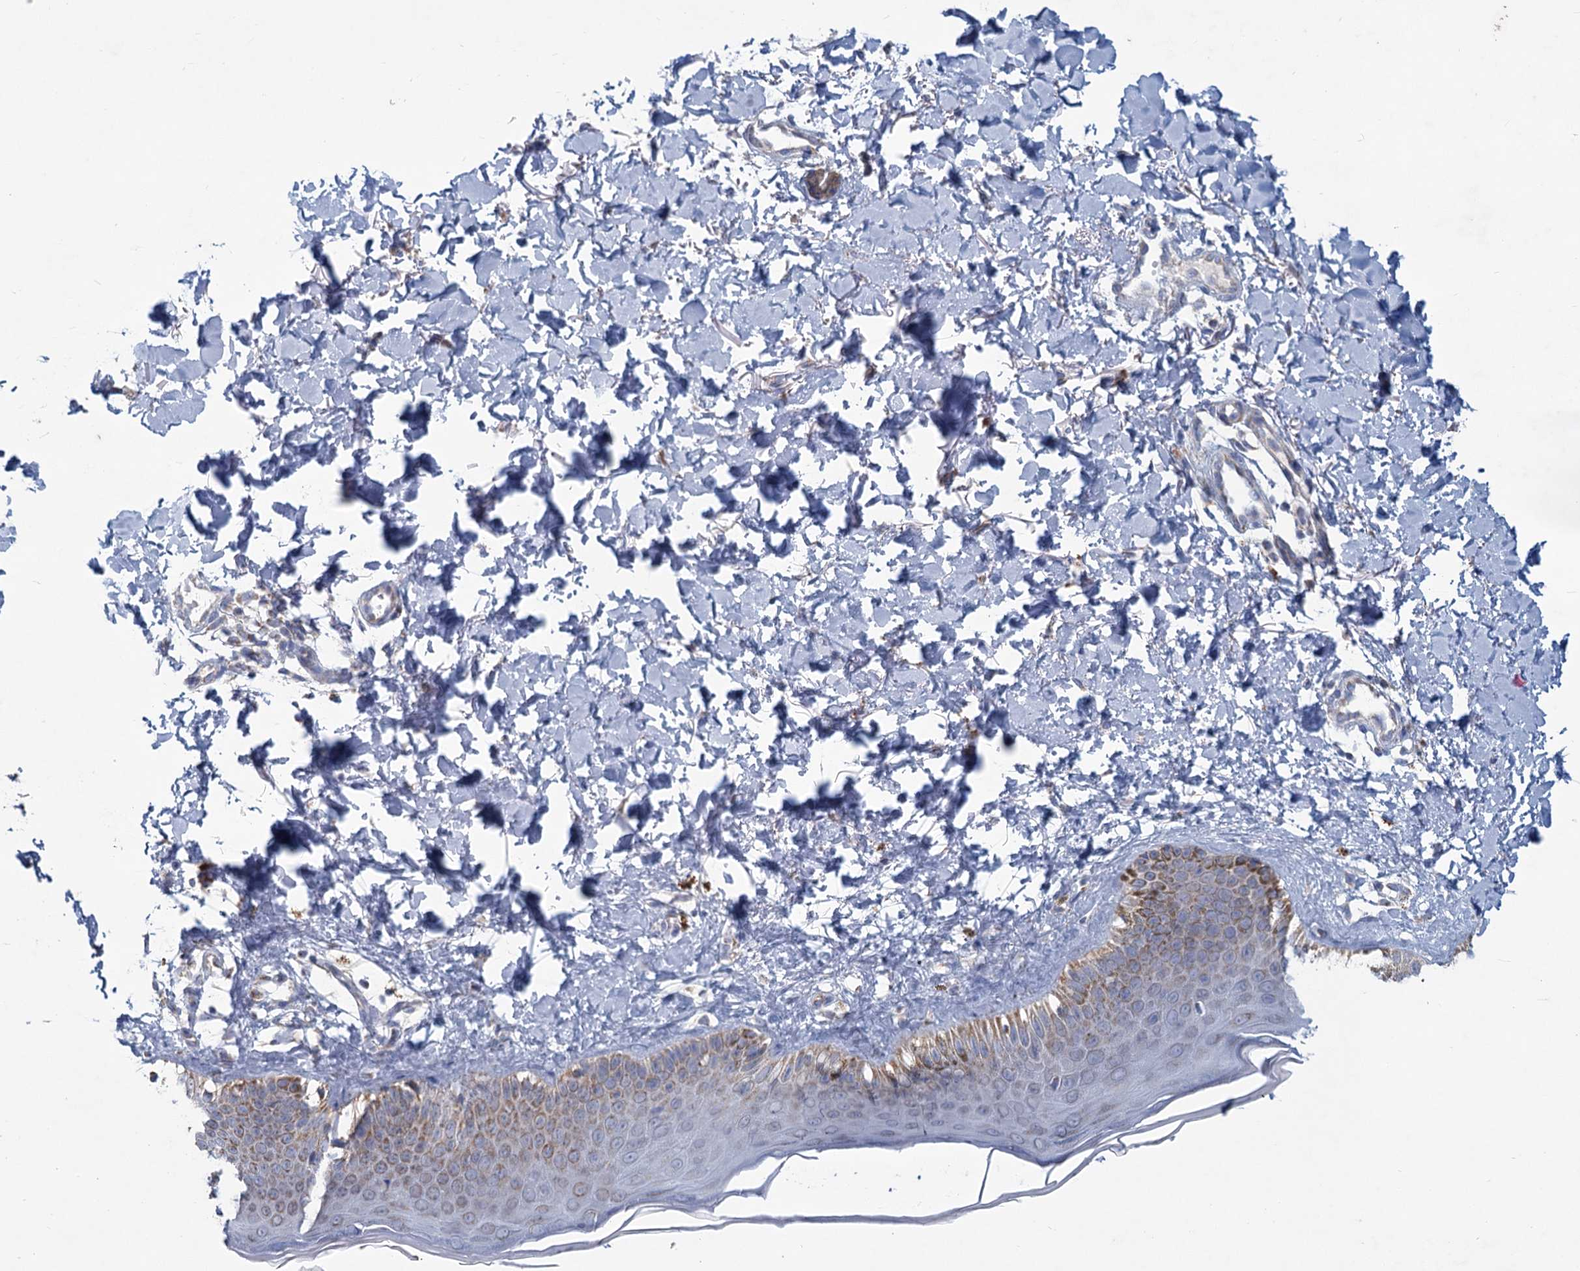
{"staining": {"intensity": "weak", "quantity": "25%-75%", "location": "cytoplasmic/membranous"}, "tissue": "skin", "cell_type": "Fibroblasts", "image_type": "normal", "snomed": [{"axis": "morphology", "description": "Normal tissue, NOS"}, {"axis": "topography", "description": "Skin"}], "caption": "Weak cytoplasmic/membranous positivity for a protein is present in approximately 25%-75% of fibroblasts of unremarkable skin using immunohistochemistry (IHC).", "gene": "NDUFC2", "patient": {"sex": "male", "age": 52}}